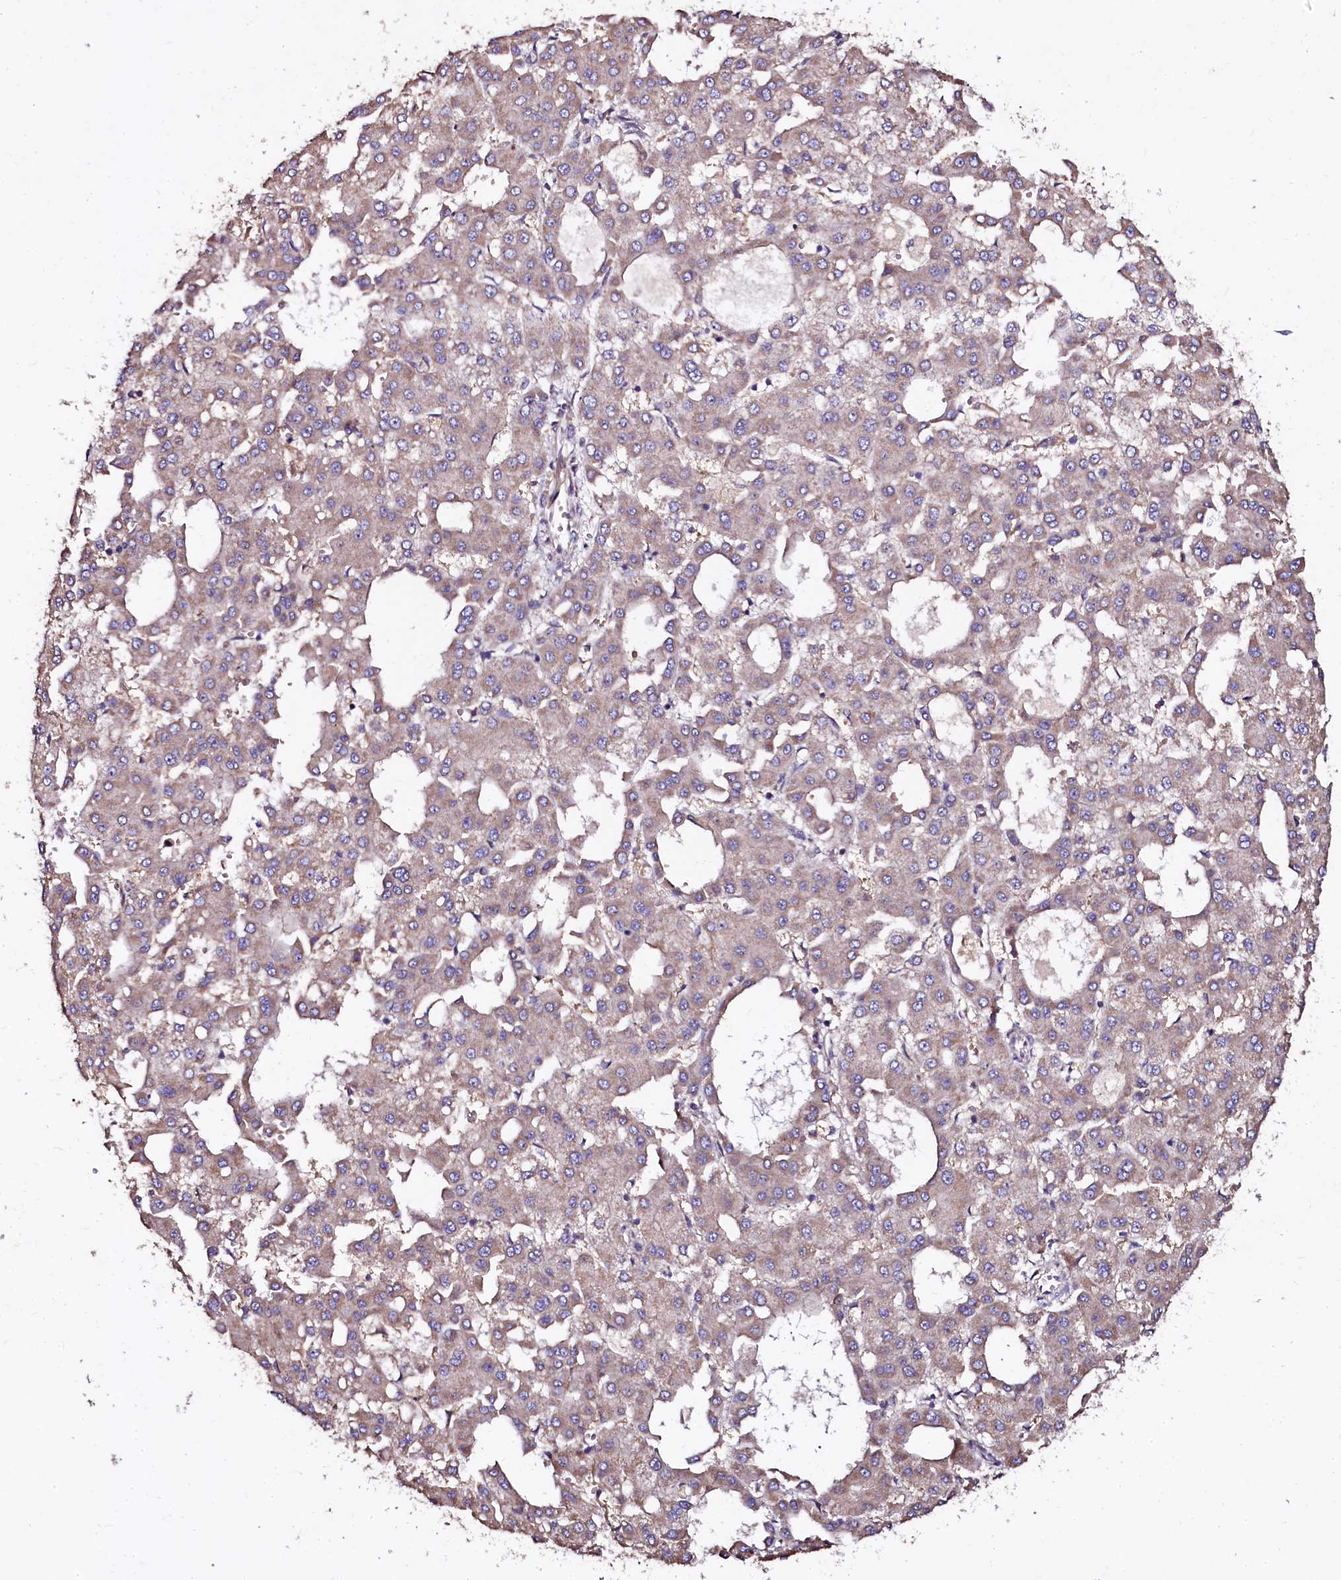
{"staining": {"intensity": "weak", "quantity": "<25%", "location": "cytoplasmic/membranous"}, "tissue": "liver cancer", "cell_type": "Tumor cells", "image_type": "cancer", "snomed": [{"axis": "morphology", "description": "Carcinoma, Hepatocellular, NOS"}, {"axis": "topography", "description": "Liver"}], "caption": "Immunohistochemistry micrograph of liver hepatocellular carcinoma stained for a protein (brown), which shows no positivity in tumor cells.", "gene": "APPL2", "patient": {"sex": "male", "age": 47}}